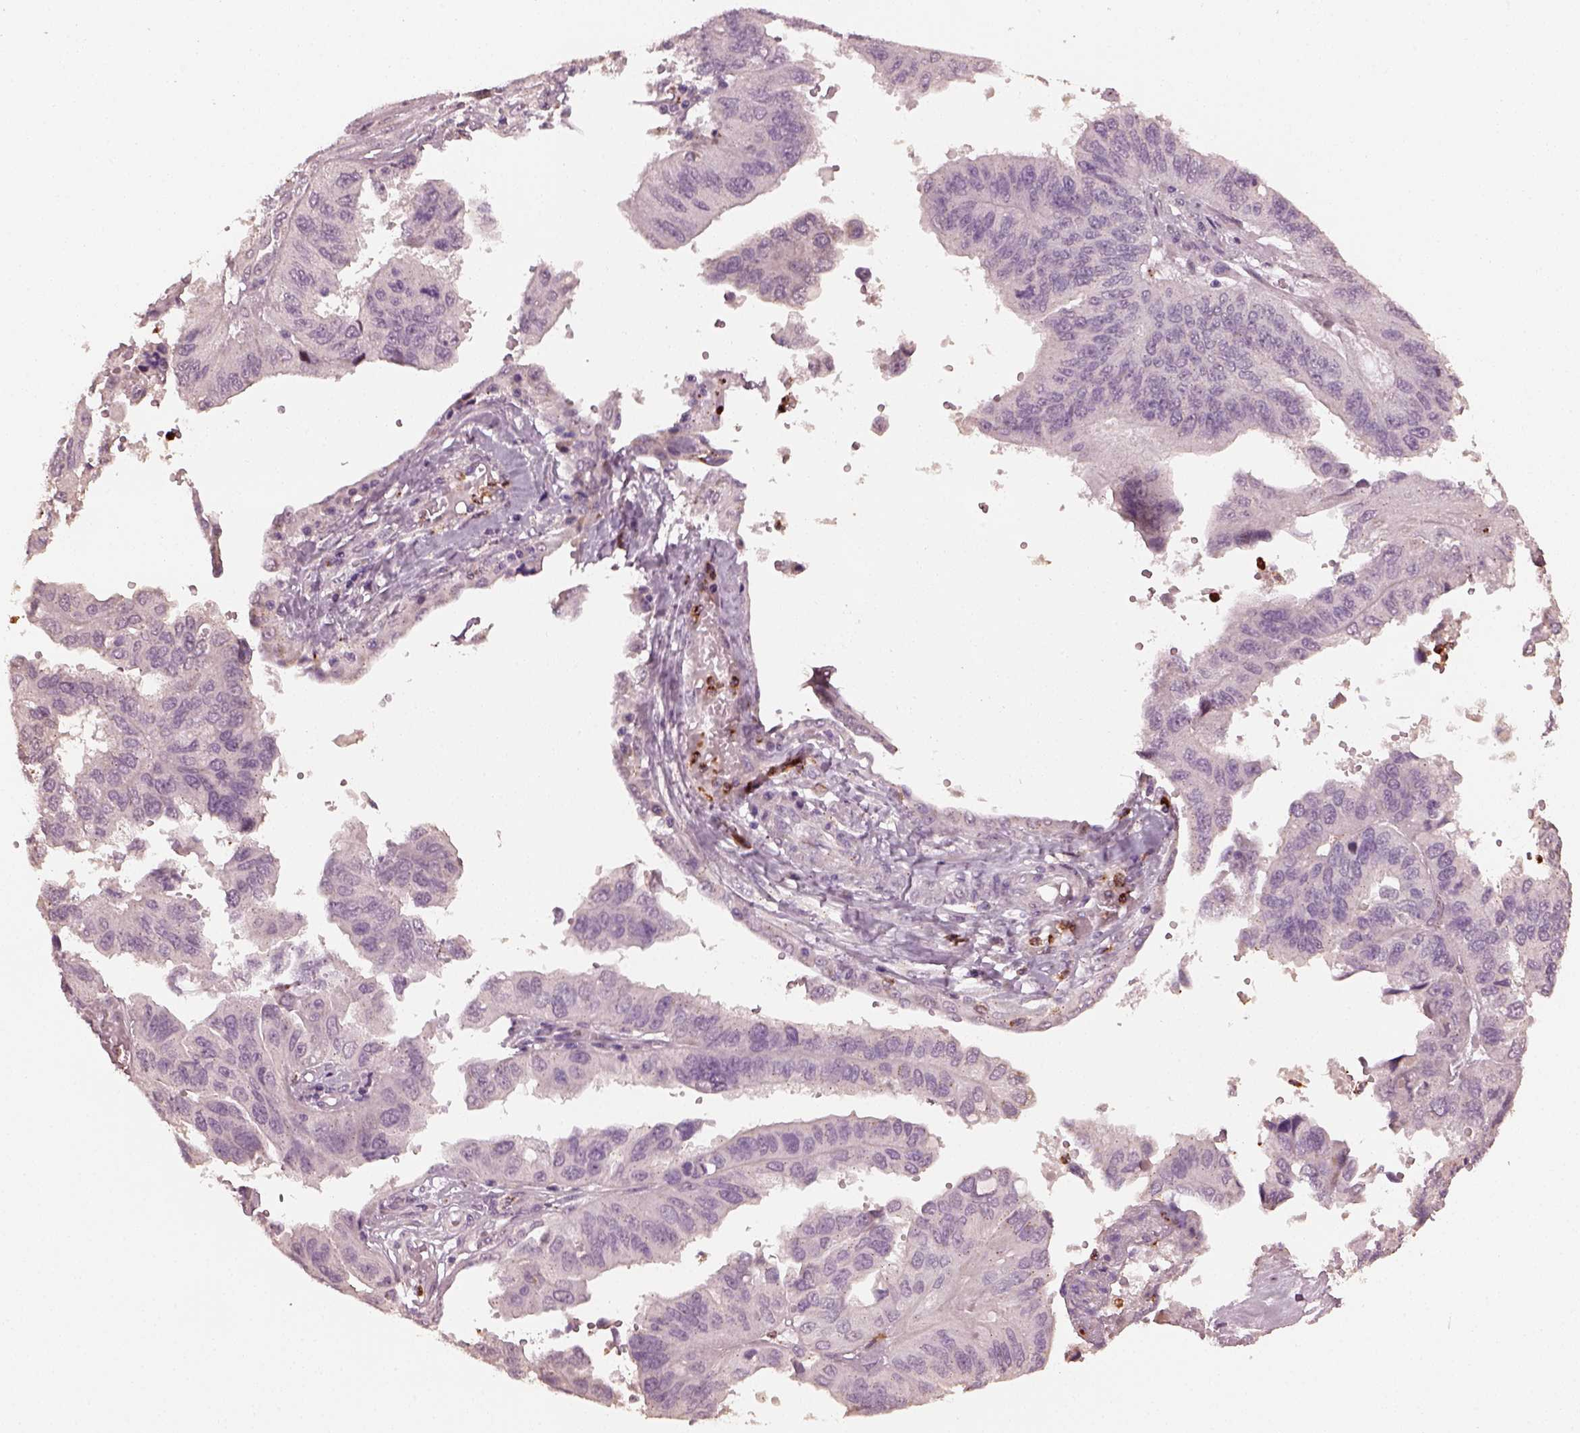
{"staining": {"intensity": "negative", "quantity": "none", "location": "none"}, "tissue": "ovarian cancer", "cell_type": "Tumor cells", "image_type": "cancer", "snomed": [{"axis": "morphology", "description": "Cystadenocarcinoma, serous, NOS"}, {"axis": "topography", "description": "Ovary"}], "caption": "The immunohistochemistry (IHC) photomicrograph has no significant positivity in tumor cells of serous cystadenocarcinoma (ovarian) tissue.", "gene": "RUFY3", "patient": {"sex": "female", "age": 79}}